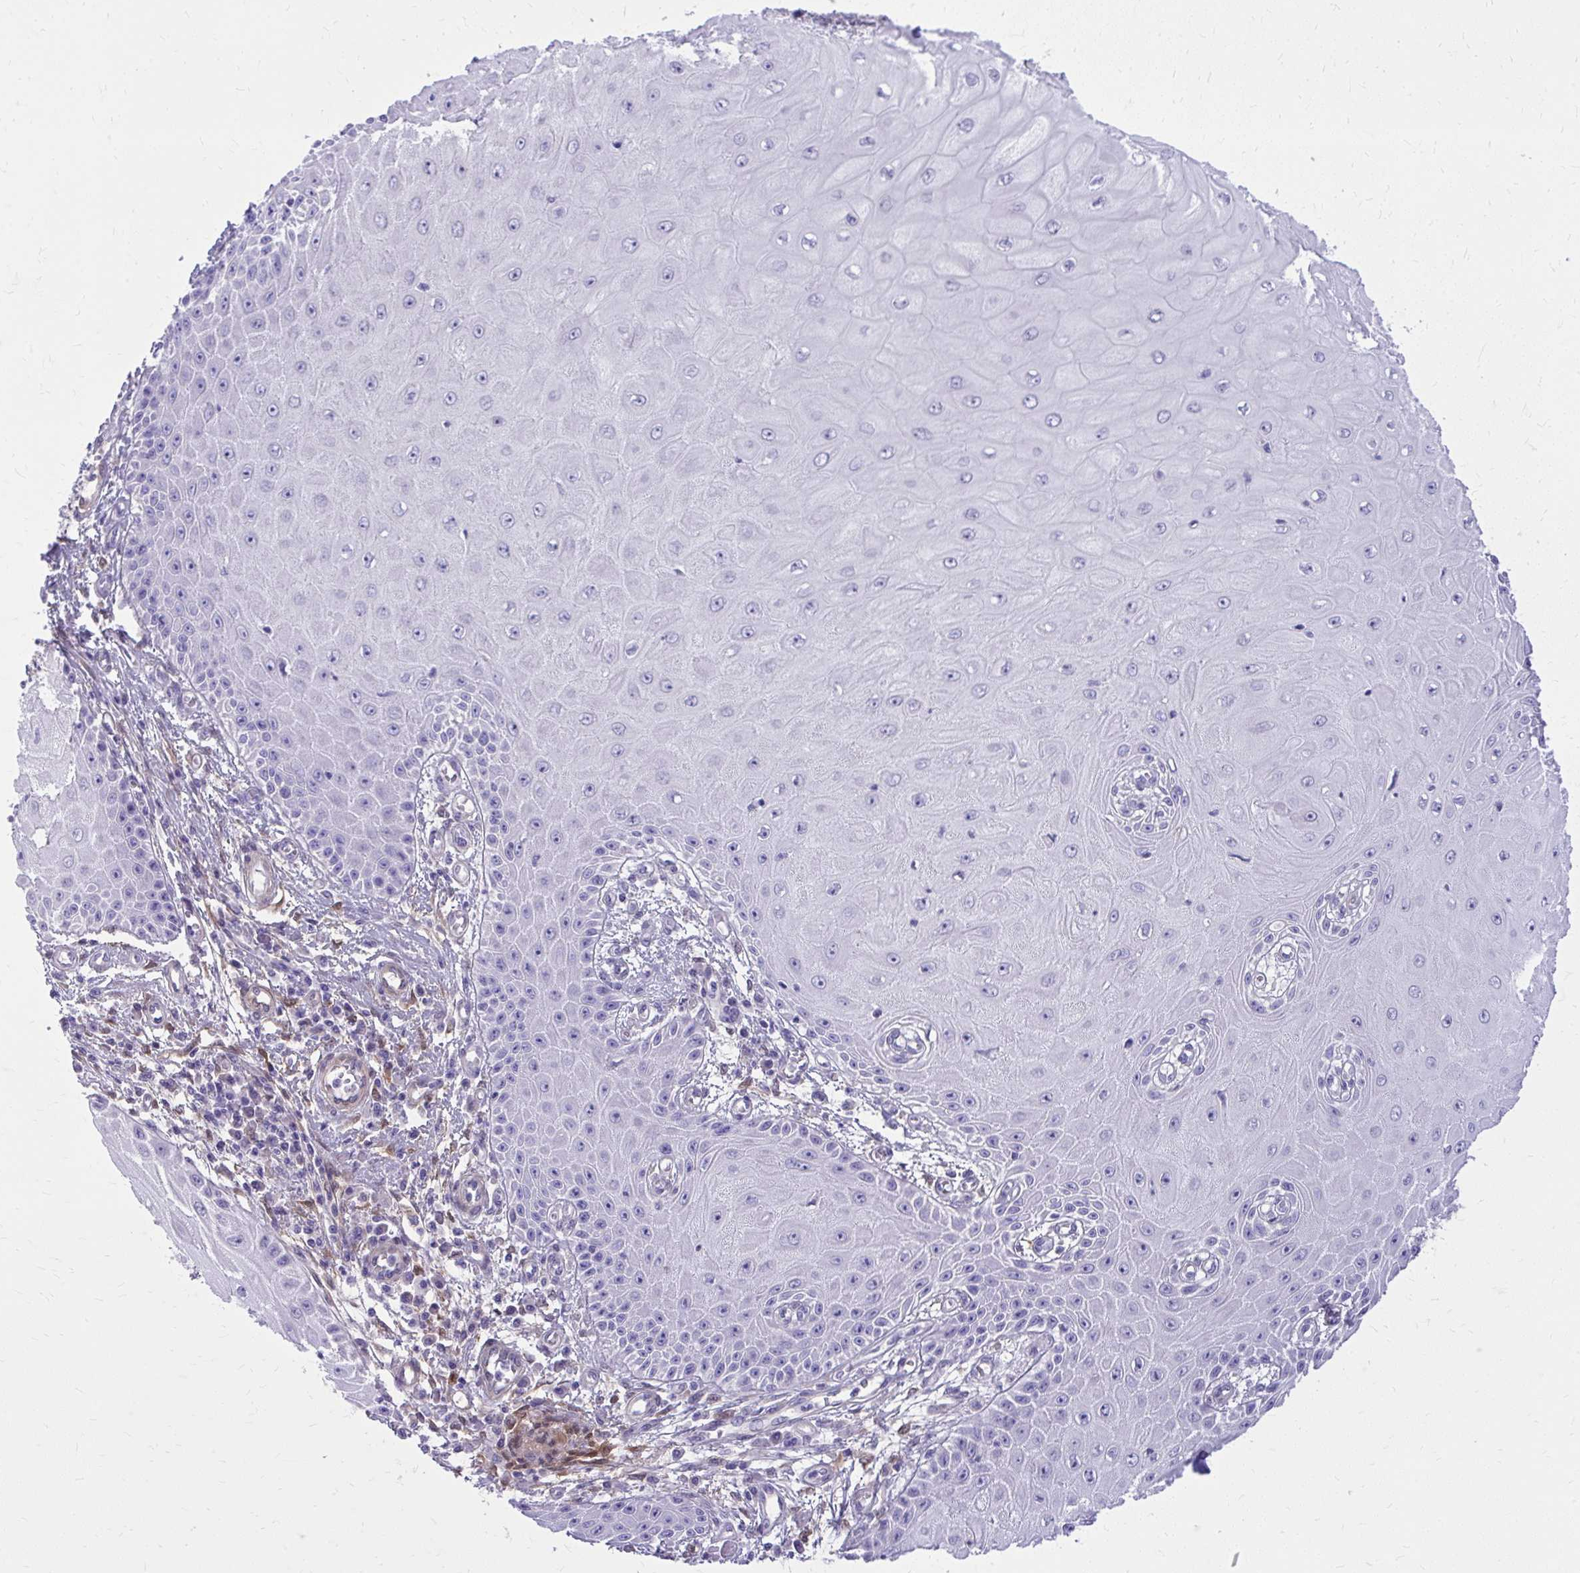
{"staining": {"intensity": "negative", "quantity": "none", "location": "none"}, "tissue": "skin cancer", "cell_type": "Tumor cells", "image_type": "cancer", "snomed": [{"axis": "morphology", "description": "Squamous cell carcinoma, NOS"}, {"axis": "topography", "description": "Skin"}, {"axis": "topography", "description": "Vulva"}], "caption": "The histopathology image exhibits no significant expression in tumor cells of squamous cell carcinoma (skin).", "gene": "NNMT", "patient": {"sex": "female", "age": 44}}